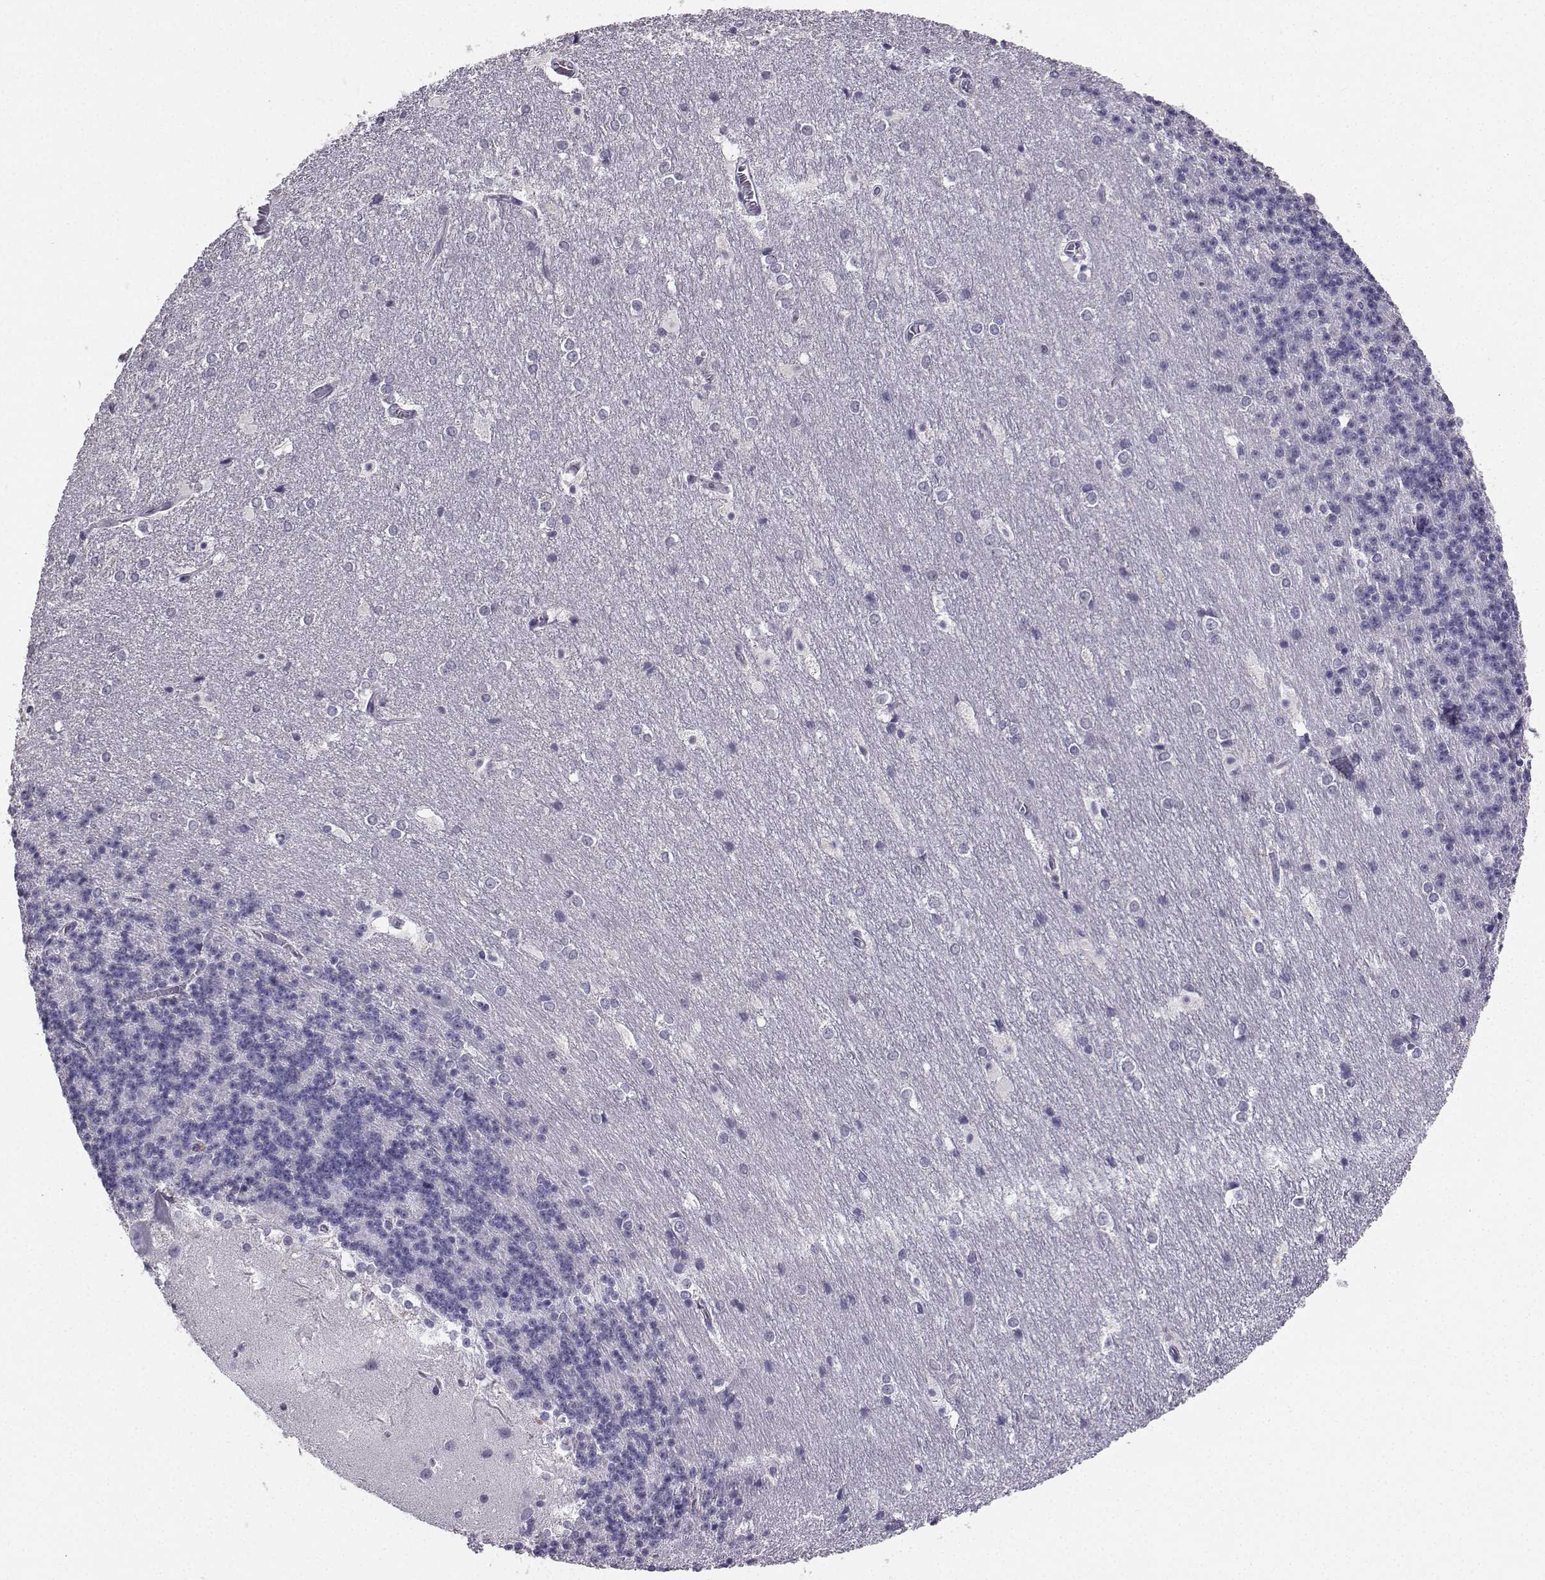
{"staining": {"intensity": "negative", "quantity": "none", "location": "none"}, "tissue": "cerebellum", "cell_type": "Cells in granular layer", "image_type": "normal", "snomed": [{"axis": "morphology", "description": "Normal tissue, NOS"}, {"axis": "topography", "description": "Cerebellum"}], "caption": "This is an immunohistochemistry (IHC) micrograph of normal cerebellum. There is no positivity in cells in granular layer.", "gene": "SPAG11A", "patient": {"sex": "female", "age": 19}}